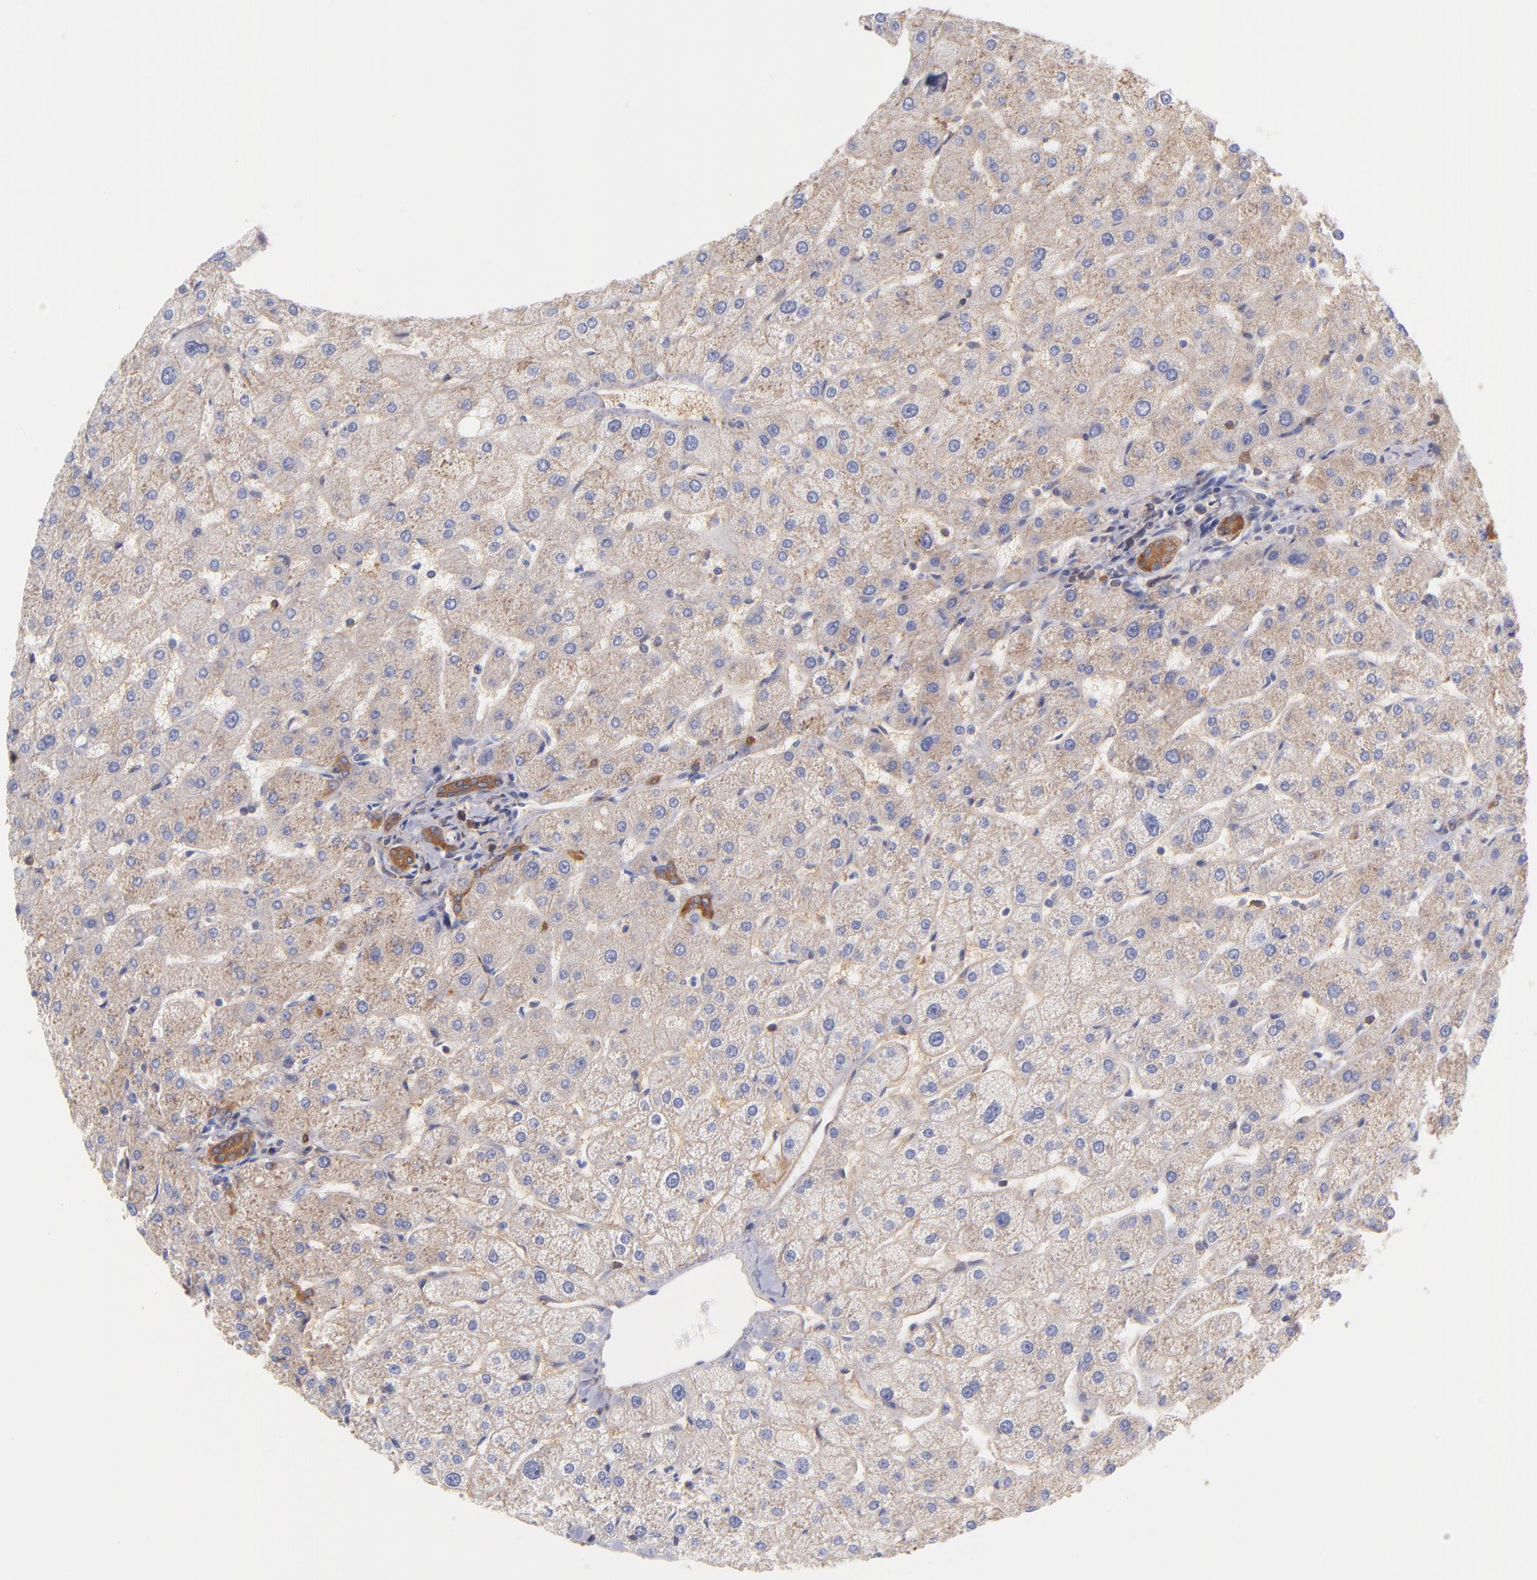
{"staining": {"intensity": "moderate", "quantity": ">75%", "location": "cytoplasmic/membranous"}, "tissue": "liver", "cell_type": "Cholangiocytes", "image_type": "normal", "snomed": [{"axis": "morphology", "description": "Normal tissue, NOS"}, {"axis": "topography", "description": "Liver"}], "caption": "A micrograph of liver stained for a protein displays moderate cytoplasmic/membranous brown staining in cholangiocytes.", "gene": "PRKCA", "patient": {"sex": "male", "age": 67}}